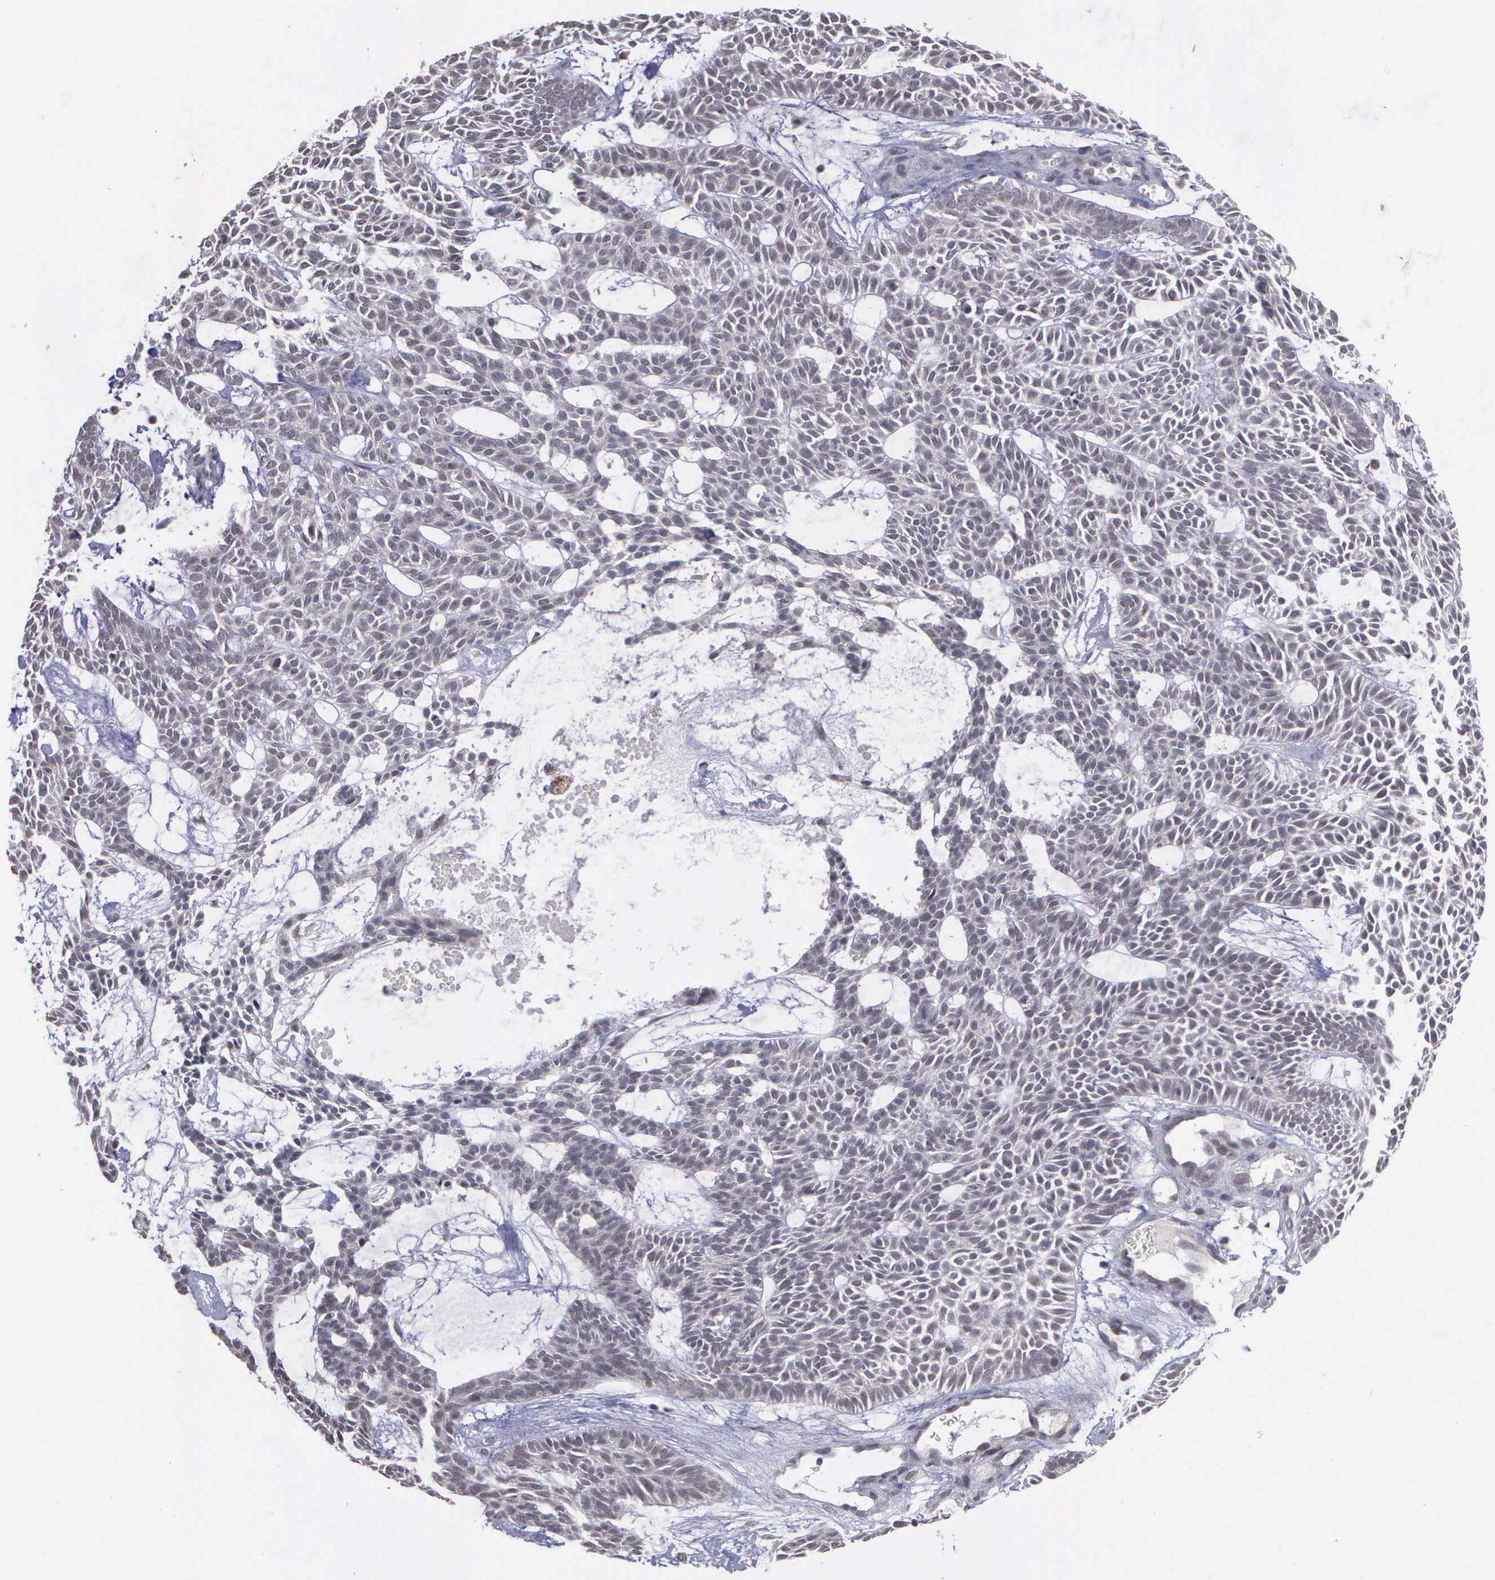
{"staining": {"intensity": "weak", "quantity": "<25%", "location": "nuclear"}, "tissue": "skin cancer", "cell_type": "Tumor cells", "image_type": "cancer", "snomed": [{"axis": "morphology", "description": "Basal cell carcinoma"}, {"axis": "topography", "description": "Skin"}], "caption": "High magnification brightfield microscopy of basal cell carcinoma (skin) stained with DAB (brown) and counterstained with hematoxylin (blue): tumor cells show no significant staining. (Brightfield microscopy of DAB (3,3'-diaminobenzidine) immunohistochemistry at high magnification).", "gene": "MAP3K9", "patient": {"sex": "male", "age": 75}}